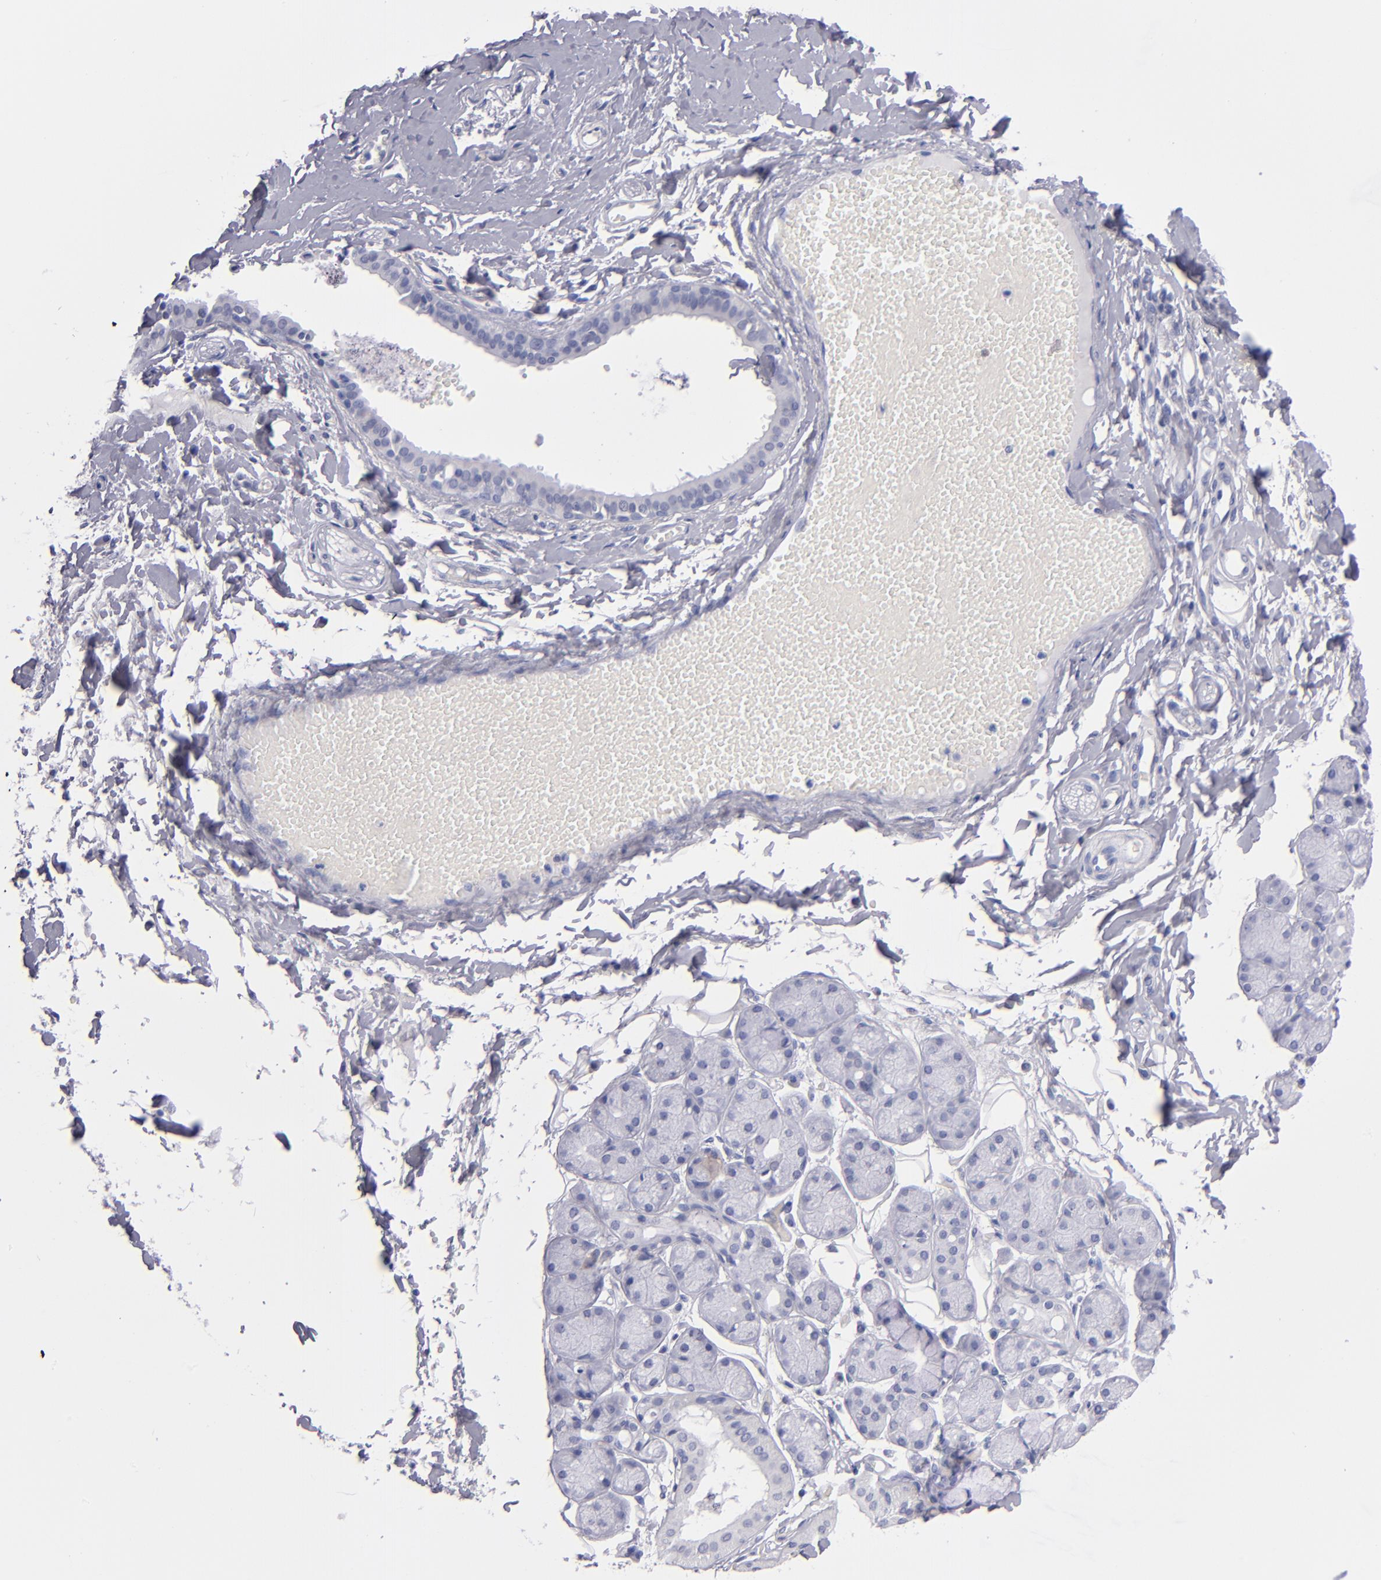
{"staining": {"intensity": "negative", "quantity": "none", "location": "none"}, "tissue": "salivary gland", "cell_type": "Glandular cells", "image_type": "normal", "snomed": [{"axis": "morphology", "description": "Normal tissue, NOS"}, {"axis": "topography", "description": "Skeletal muscle"}, {"axis": "topography", "description": "Oral tissue"}, {"axis": "topography", "description": "Salivary gland"}, {"axis": "topography", "description": "Peripheral nerve tissue"}], "caption": "Immunohistochemical staining of unremarkable salivary gland displays no significant expression in glandular cells.", "gene": "HNF1B", "patient": {"sex": "male", "age": 54}}